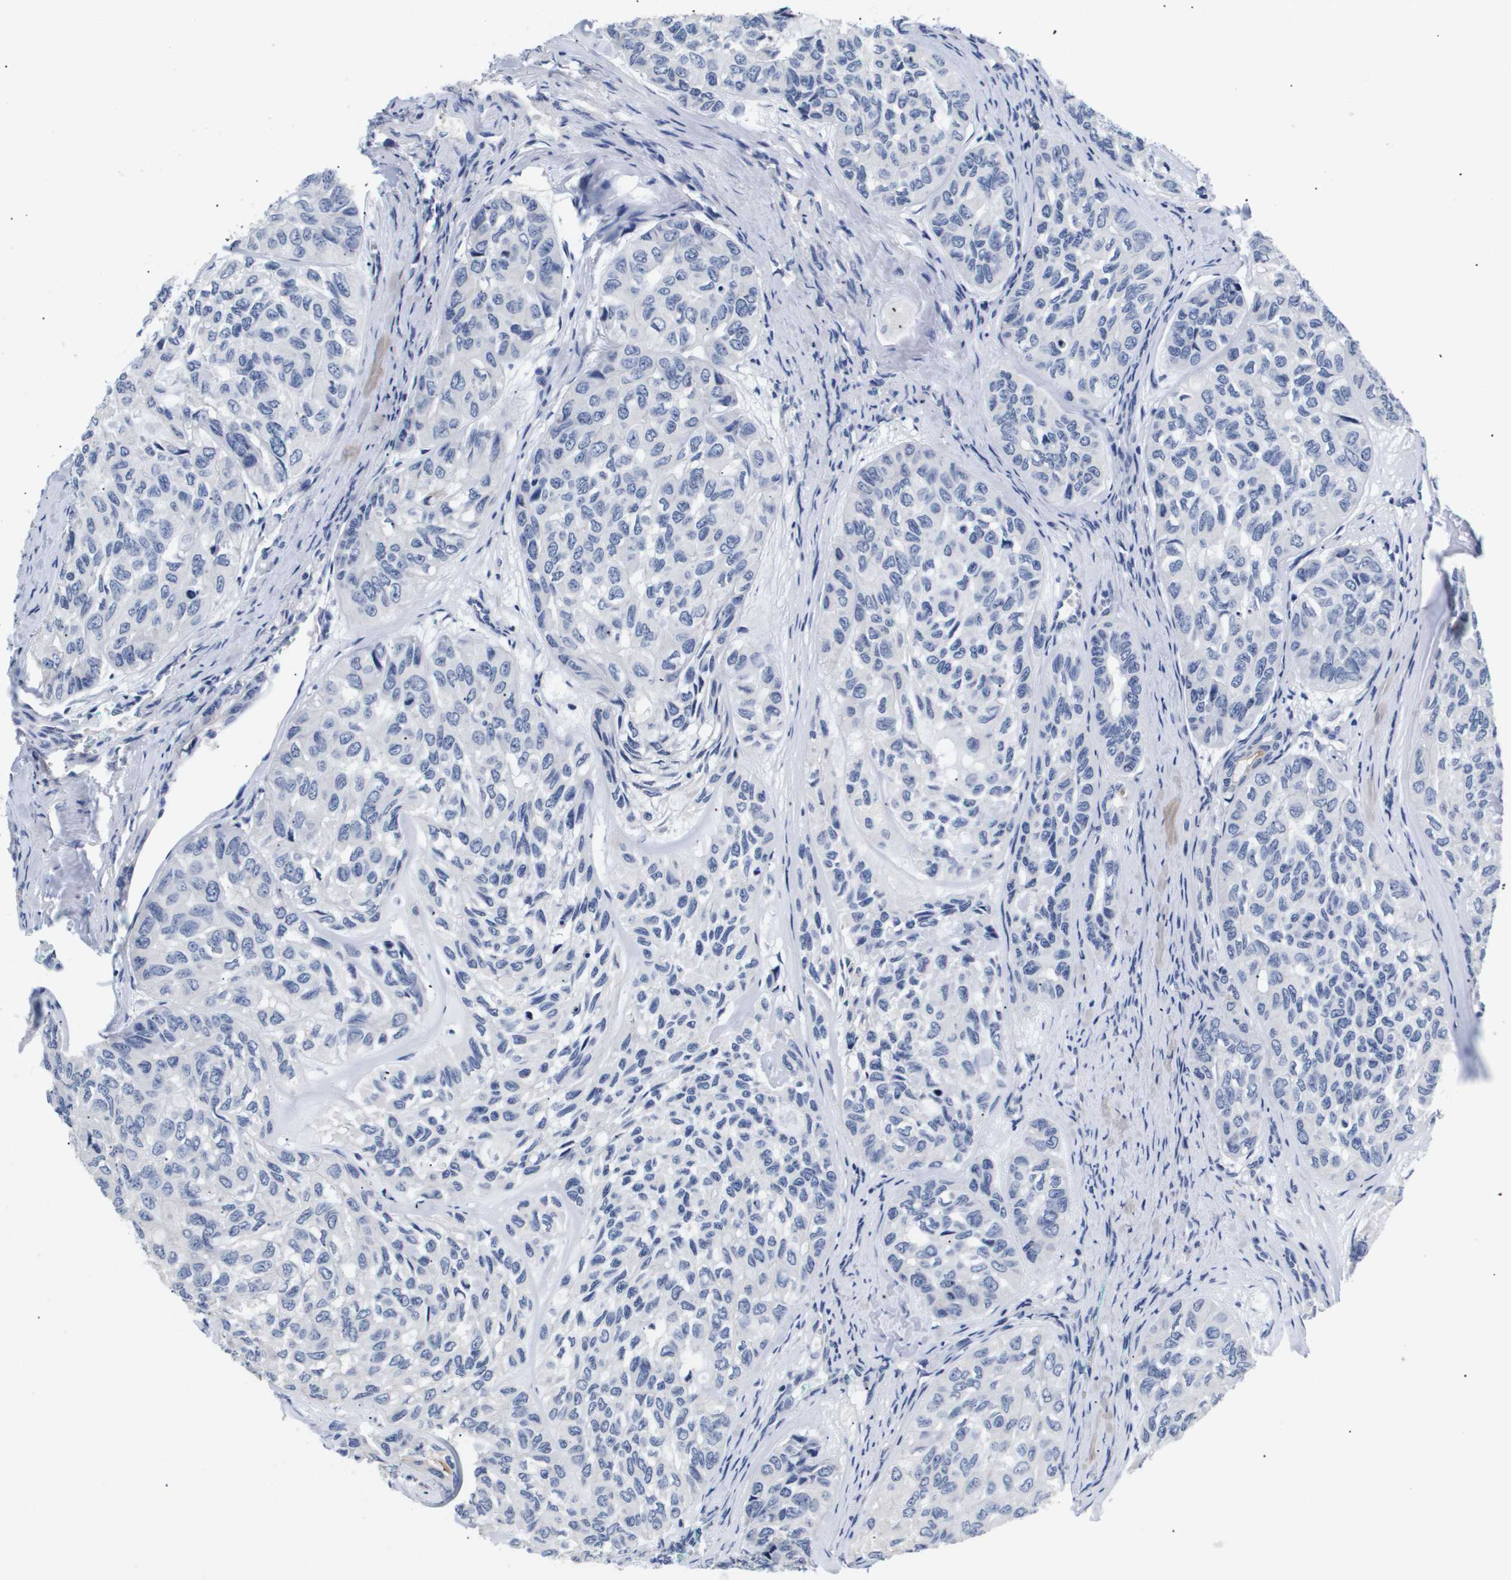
{"staining": {"intensity": "negative", "quantity": "none", "location": "none"}, "tissue": "head and neck cancer", "cell_type": "Tumor cells", "image_type": "cancer", "snomed": [{"axis": "morphology", "description": "Adenocarcinoma, NOS"}, {"axis": "topography", "description": "Salivary gland, NOS"}, {"axis": "topography", "description": "Head-Neck"}], "caption": "The micrograph exhibits no significant positivity in tumor cells of head and neck adenocarcinoma.", "gene": "ATP6V0A4", "patient": {"sex": "female", "age": 76}}